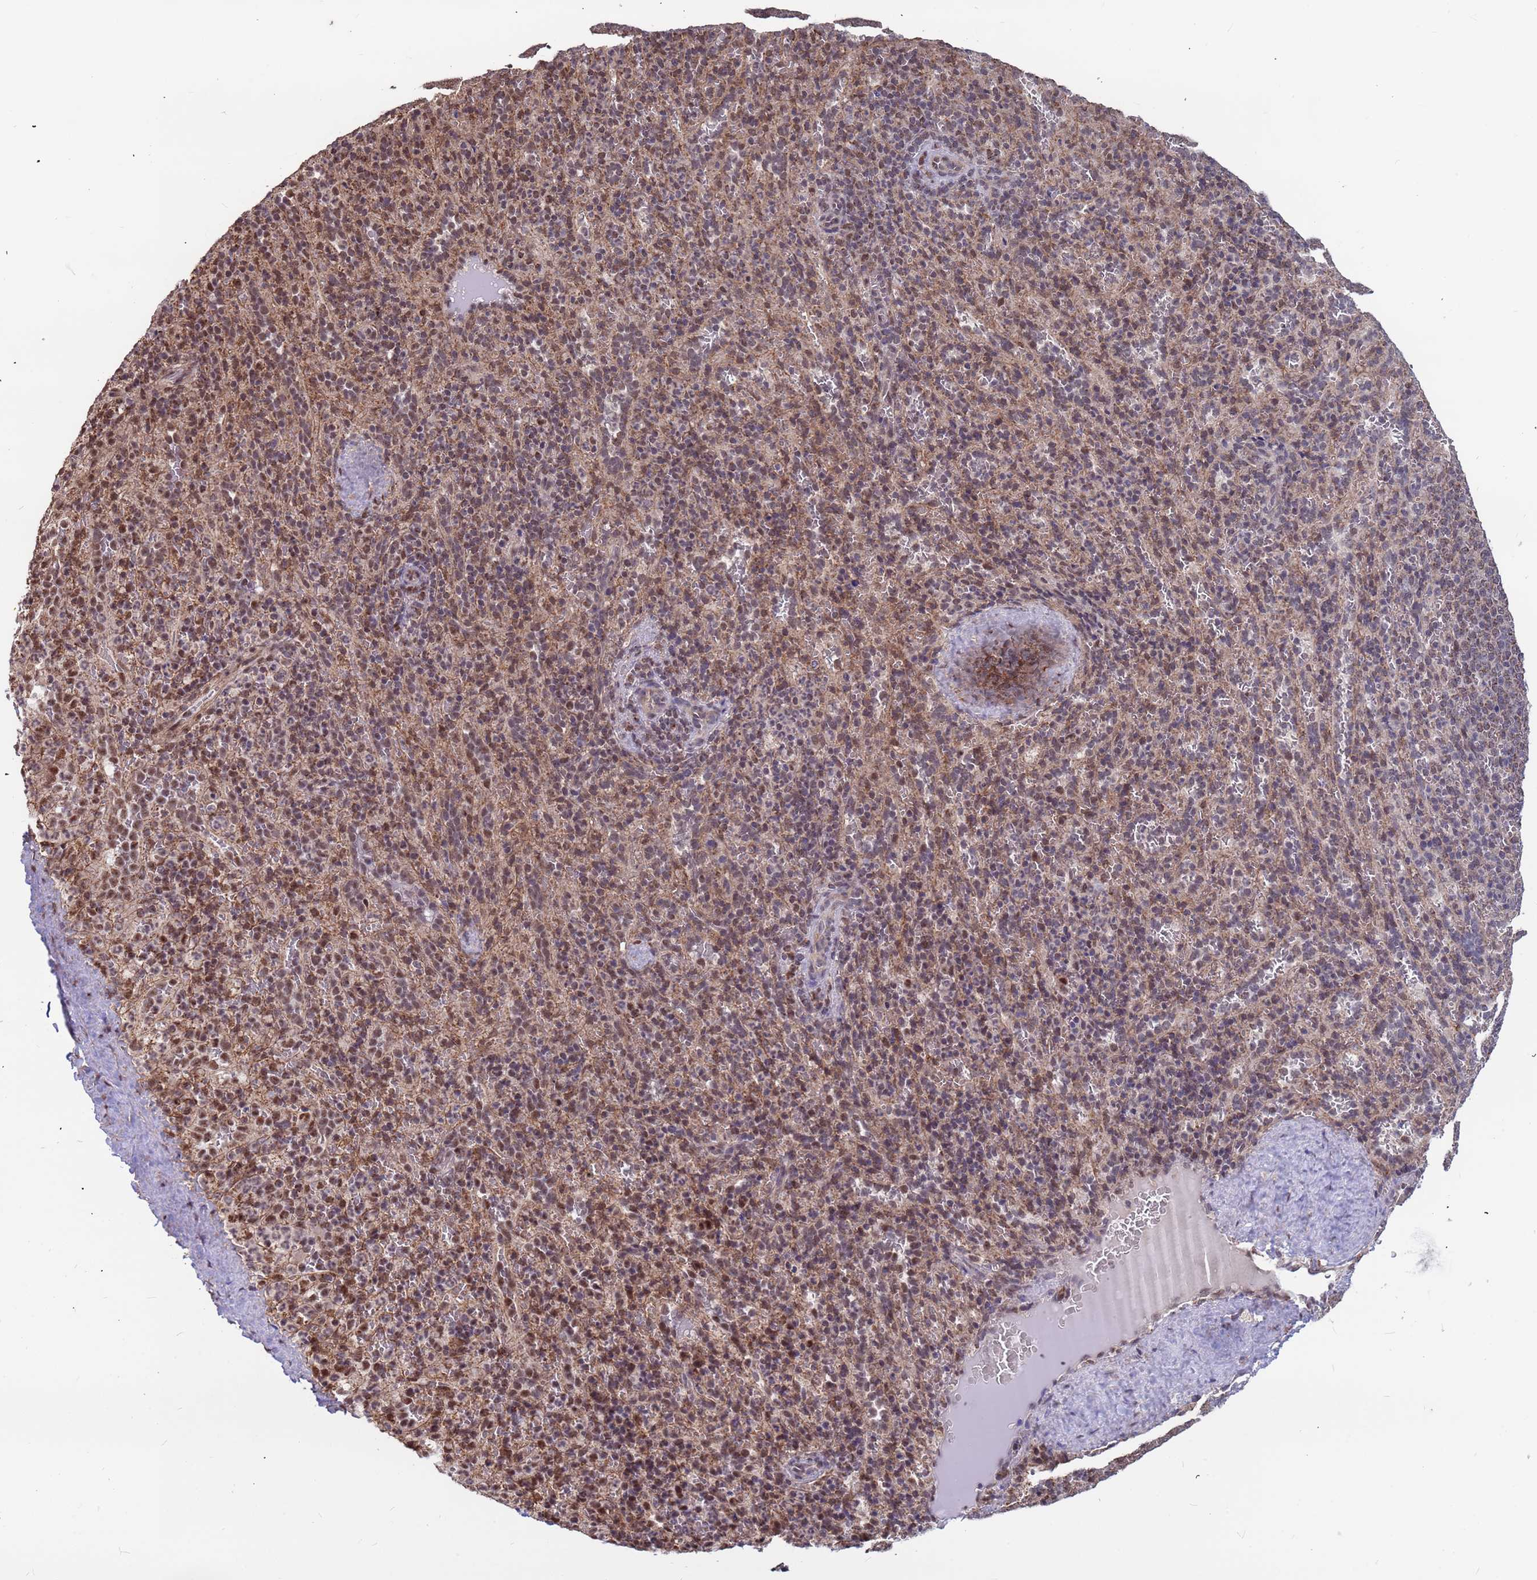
{"staining": {"intensity": "moderate", "quantity": "25%-75%", "location": "nuclear"}, "tissue": "spleen", "cell_type": "Cells in red pulp", "image_type": "normal", "snomed": [{"axis": "morphology", "description": "Normal tissue, NOS"}, {"axis": "topography", "description": "Spleen"}], "caption": "Spleen stained with immunohistochemistry displays moderate nuclear expression in about 25%-75% of cells in red pulp.", "gene": "DENND2B", "patient": {"sex": "female", "age": 21}}